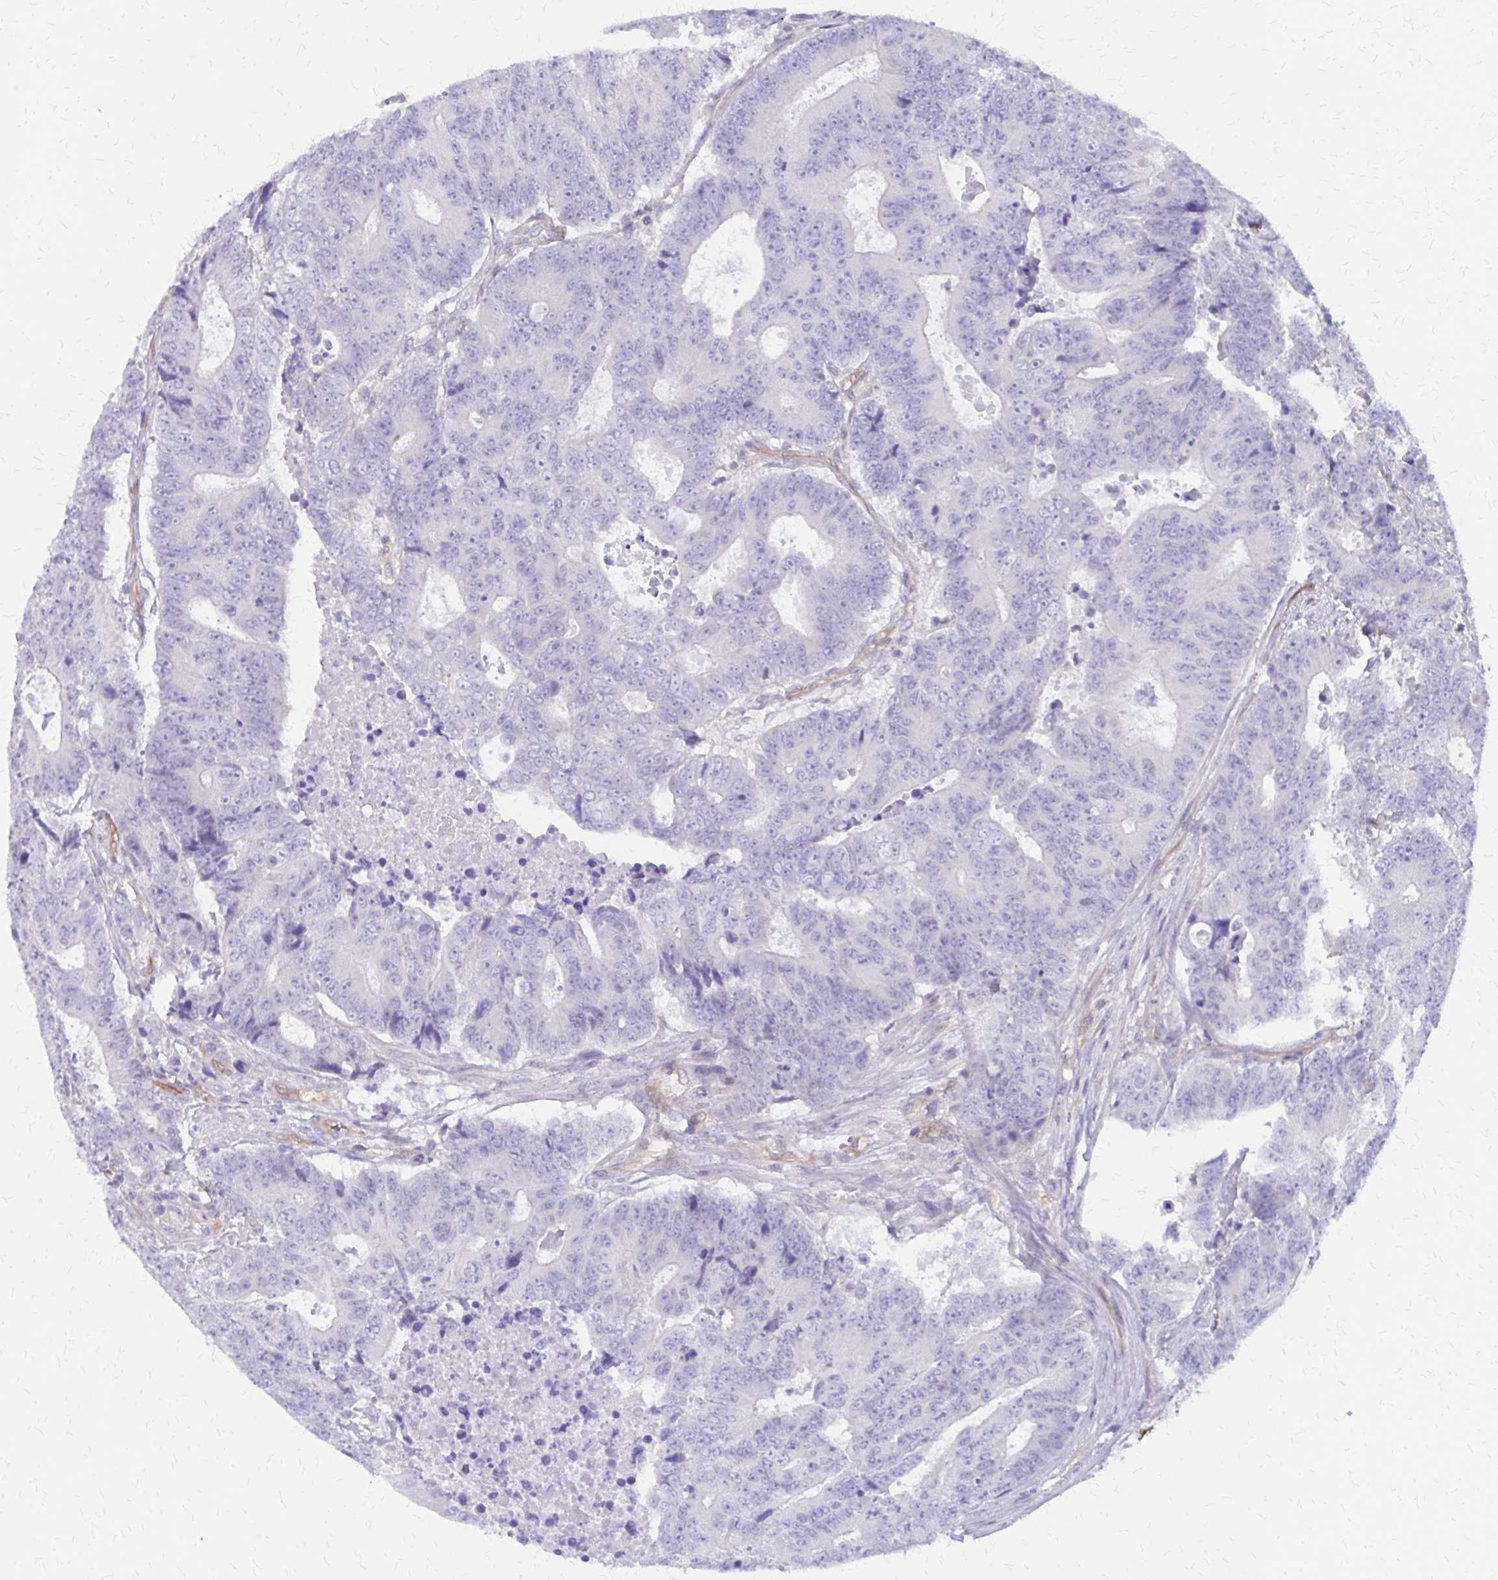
{"staining": {"intensity": "negative", "quantity": "none", "location": "none"}, "tissue": "colorectal cancer", "cell_type": "Tumor cells", "image_type": "cancer", "snomed": [{"axis": "morphology", "description": "Adenocarcinoma, NOS"}, {"axis": "topography", "description": "Colon"}], "caption": "Immunohistochemical staining of colorectal cancer shows no significant staining in tumor cells.", "gene": "CLIC2", "patient": {"sex": "female", "age": 48}}